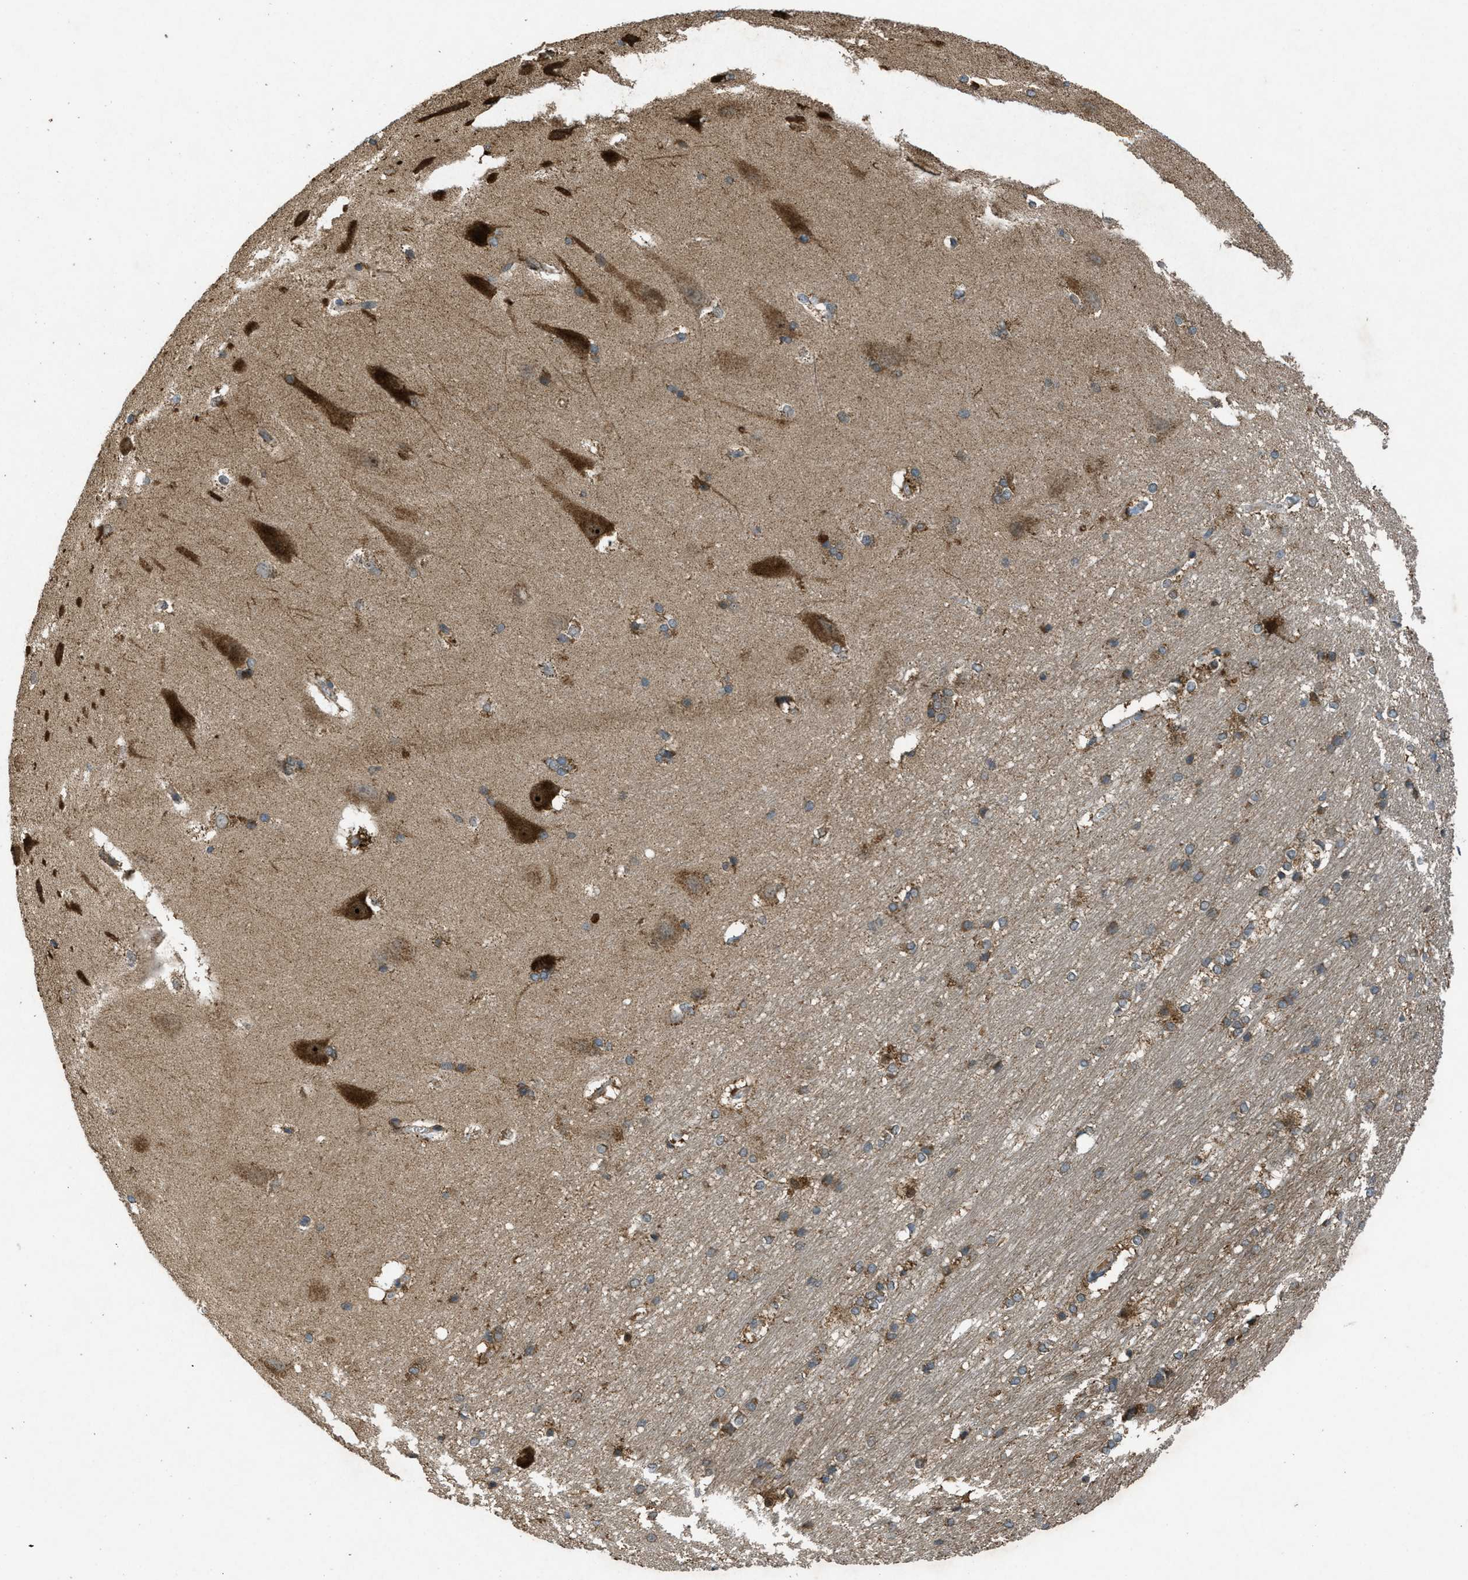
{"staining": {"intensity": "moderate", "quantity": ">75%", "location": "cytoplasmic/membranous"}, "tissue": "hippocampus", "cell_type": "Glial cells", "image_type": "normal", "snomed": [{"axis": "morphology", "description": "Normal tissue, NOS"}, {"axis": "topography", "description": "Hippocampus"}], "caption": "Glial cells display medium levels of moderate cytoplasmic/membranous positivity in approximately >75% of cells in benign human hippocampus. Using DAB (3,3'-diaminobenzidine) (brown) and hematoxylin (blue) stains, captured at high magnification using brightfield microscopy.", "gene": "PPP1R15A", "patient": {"sex": "female", "age": 19}}